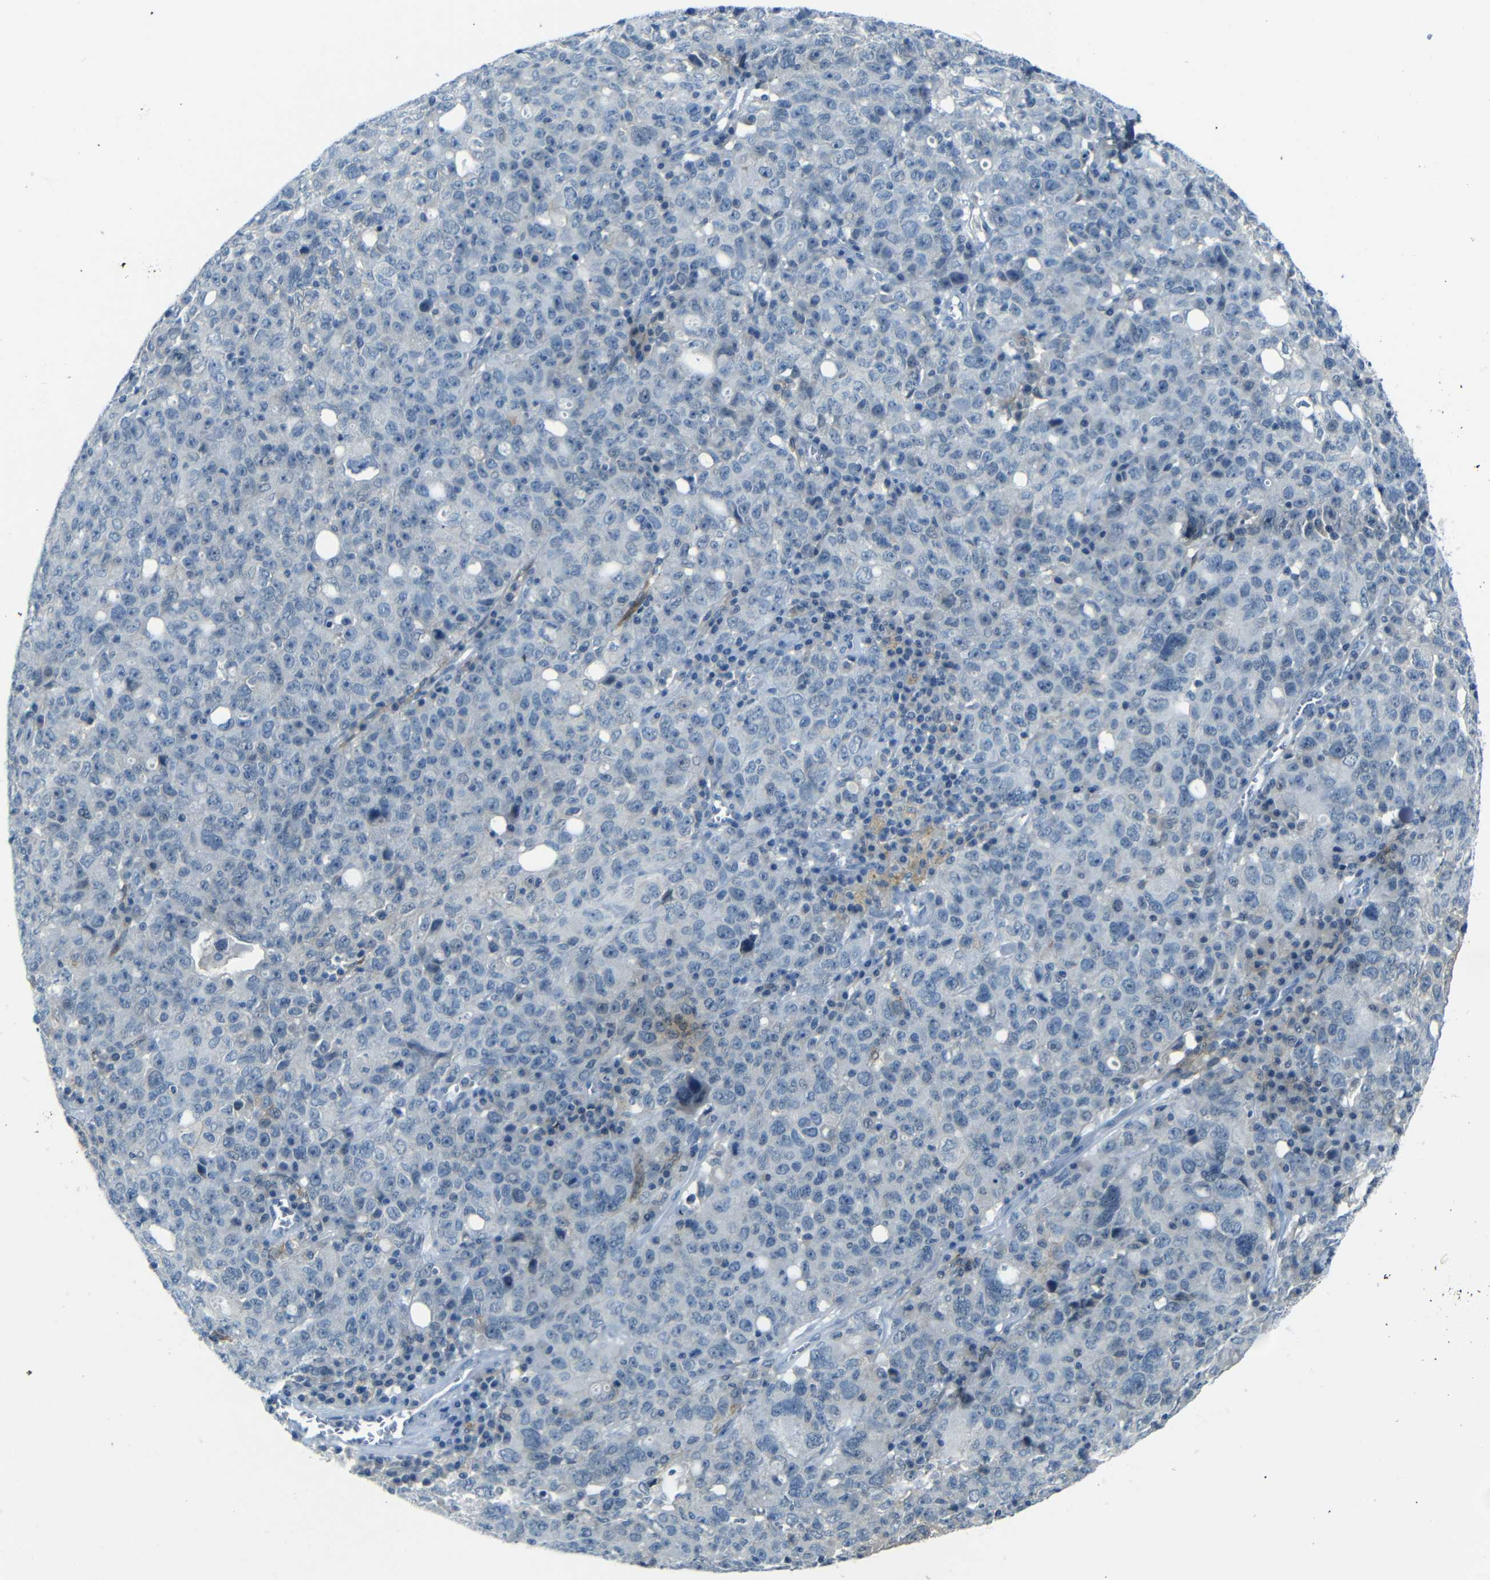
{"staining": {"intensity": "weak", "quantity": "<25%", "location": "cytoplasmic/membranous"}, "tissue": "ovarian cancer", "cell_type": "Tumor cells", "image_type": "cancer", "snomed": [{"axis": "morphology", "description": "Carcinoma, endometroid"}, {"axis": "topography", "description": "Ovary"}], "caption": "DAB immunohistochemical staining of ovarian endometroid carcinoma exhibits no significant staining in tumor cells. (DAB (3,3'-diaminobenzidine) immunohistochemistry (IHC) with hematoxylin counter stain).", "gene": "ANK3", "patient": {"sex": "female", "age": 62}}